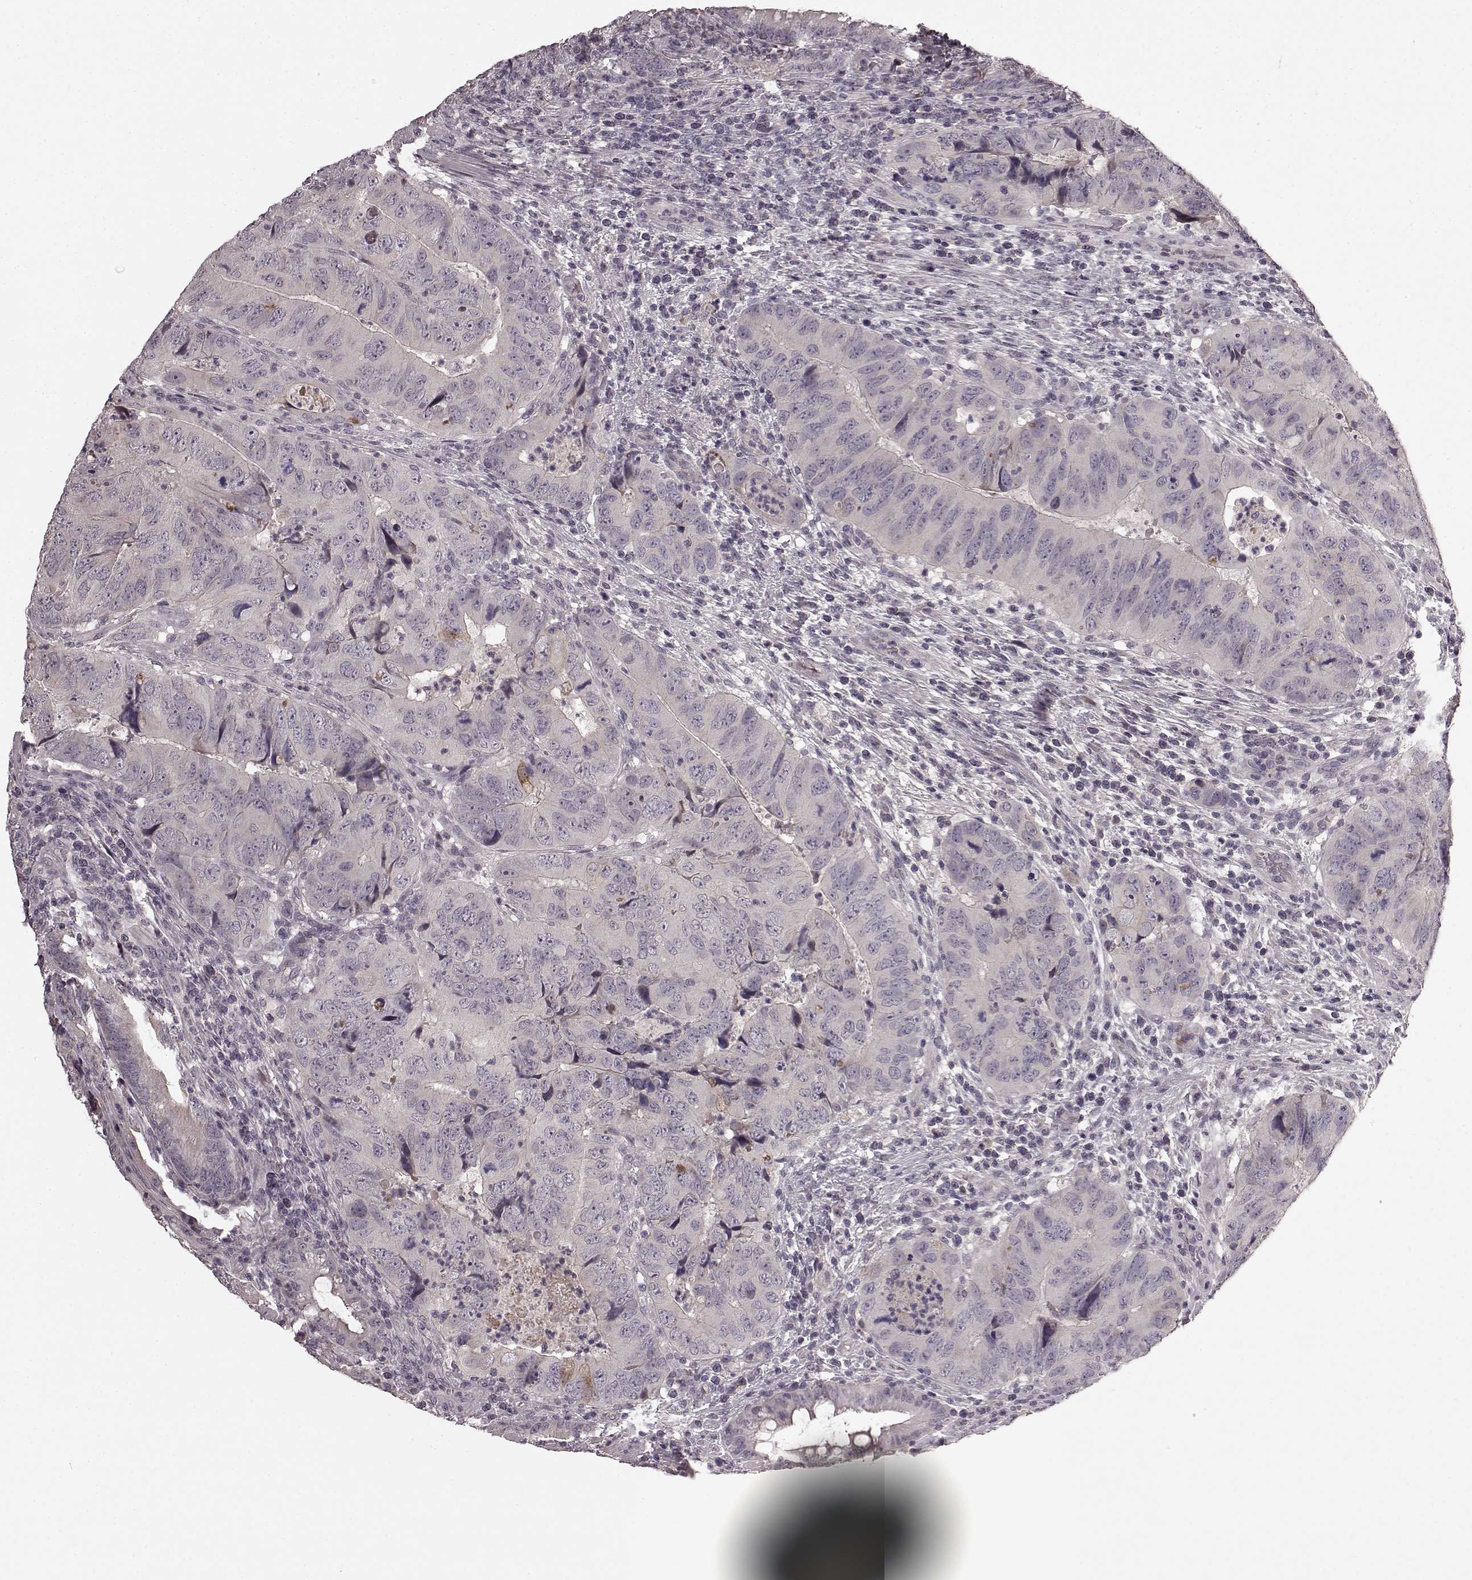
{"staining": {"intensity": "negative", "quantity": "none", "location": "none"}, "tissue": "colorectal cancer", "cell_type": "Tumor cells", "image_type": "cancer", "snomed": [{"axis": "morphology", "description": "Adenocarcinoma, NOS"}, {"axis": "topography", "description": "Colon"}], "caption": "Image shows no significant protein positivity in tumor cells of colorectal adenocarcinoma. (Brightfield microscopy of DAB immunohistochemistry (IHC) at high magnification).", "gene": "SLC22A18", "patient": {"sex": "male", "age": 79}}